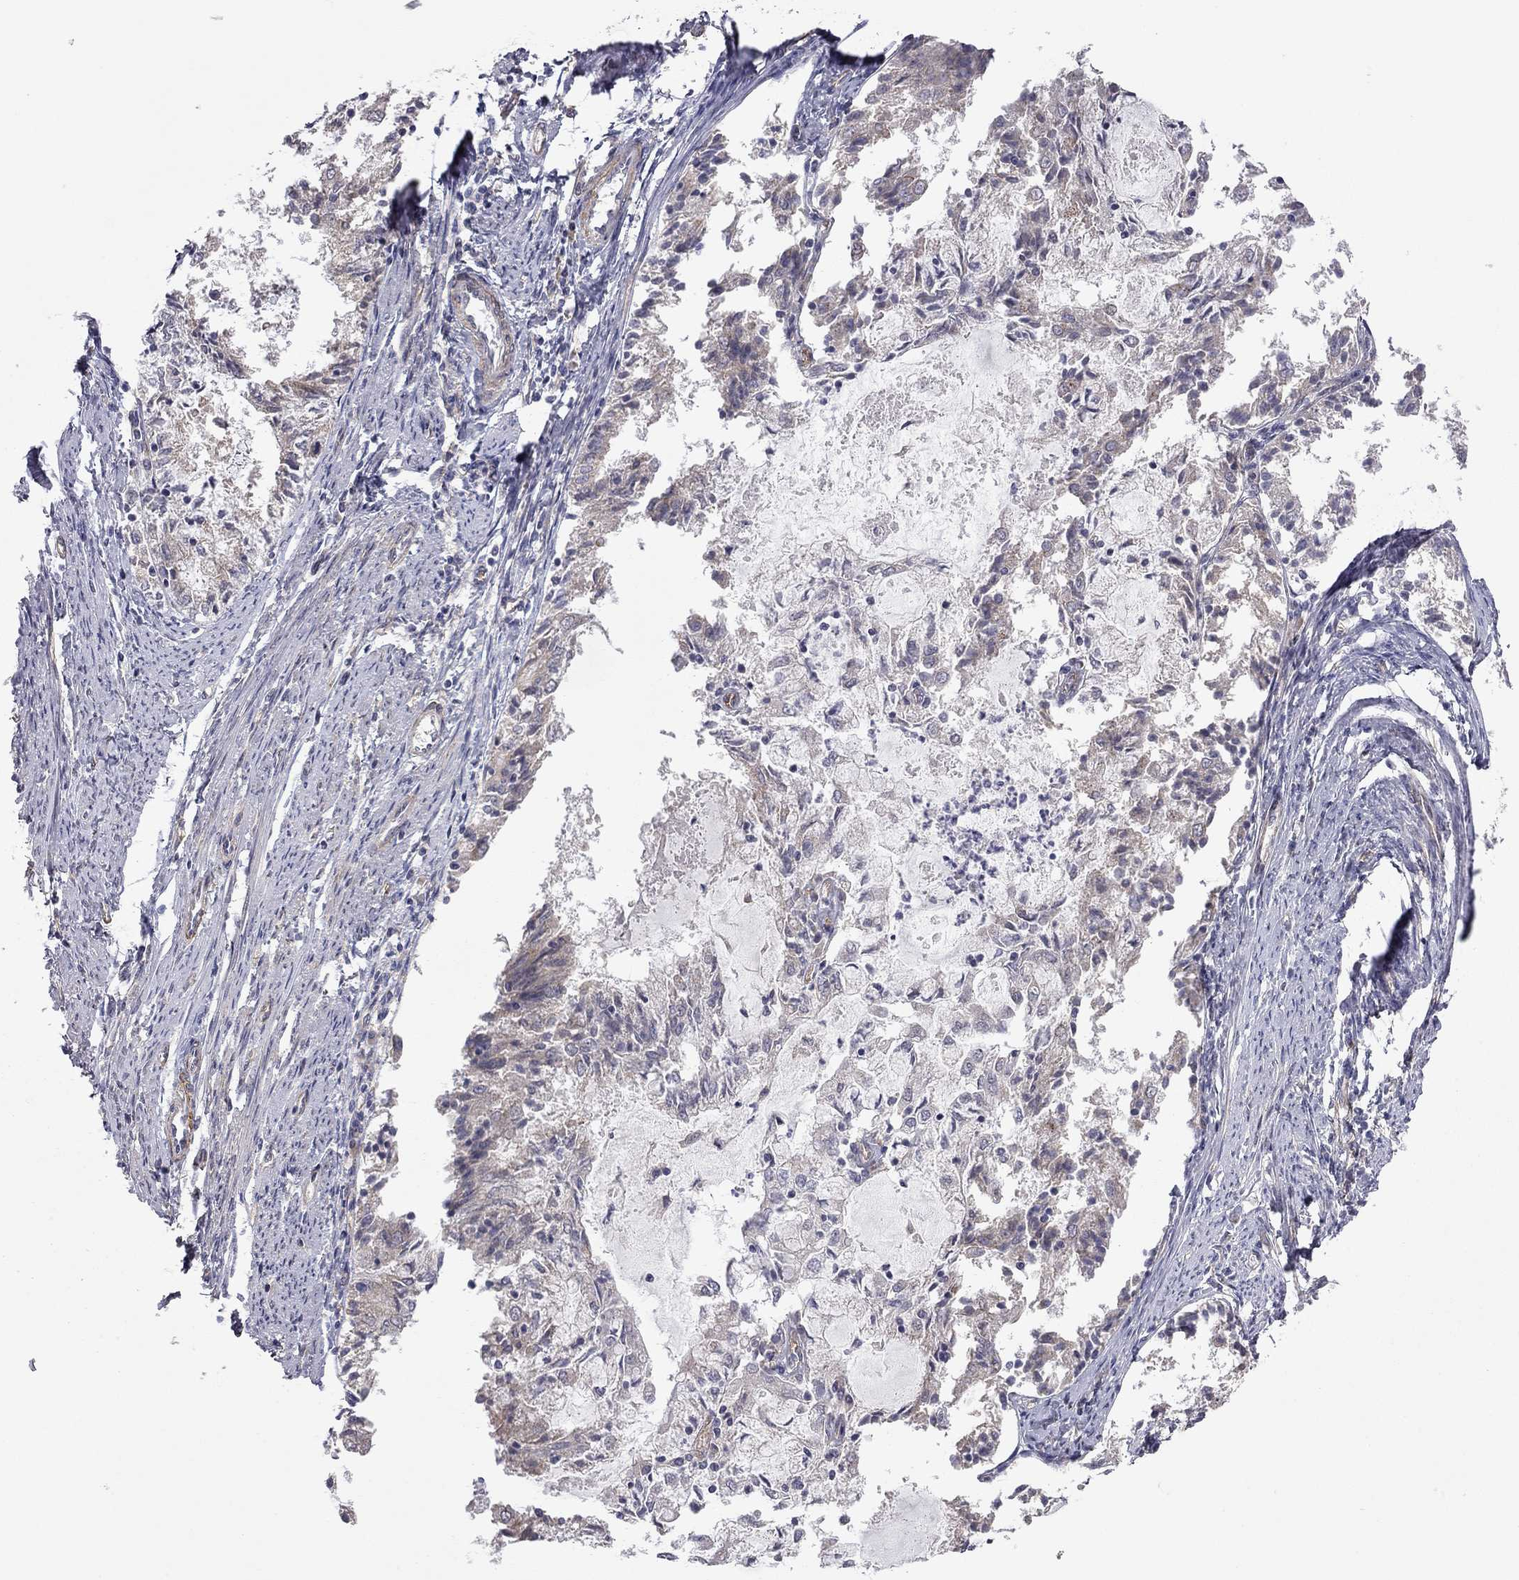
{"staining": {"intensity": "negative", "quantity": "none", "location": "none"}, "tissue": "endometrial cancer", "cell_type": "Tumor cells", "image_type": "cancer", "snomed": [{"axis": "morphology", "description": "Adenocarcinoma, NOS"}, {"axis": "topography", "description": "Endometrium"}], "caption": "Endometrial cancer (adenocarcinoma) stained for a protein using immunohistochemistry reveals no staining tumor cells.", "gene": "EXOC3L2", "patient": {"sex": "female", "age": 57}}